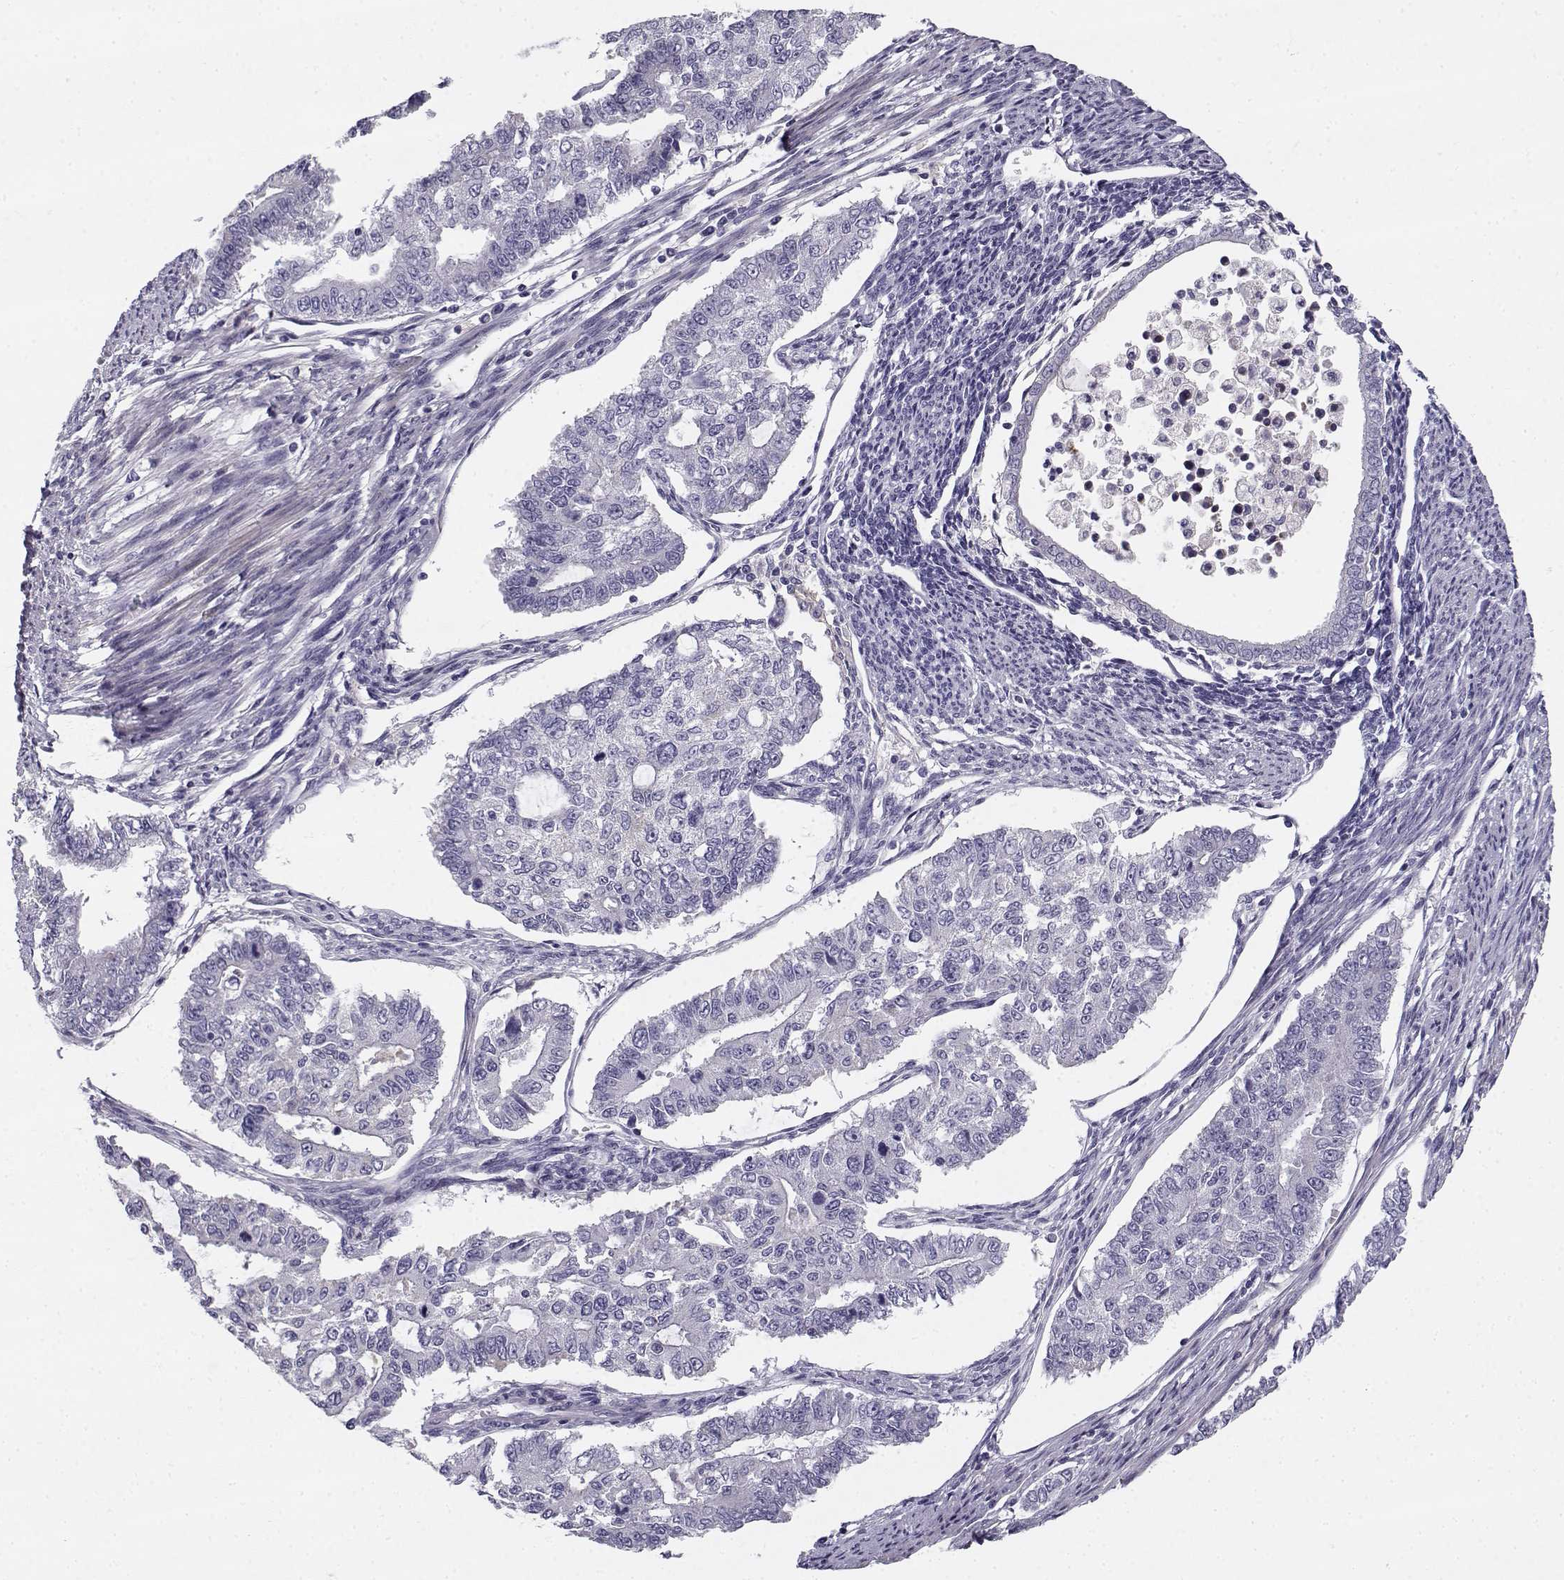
{"staining": {"intensity": "negative", "quantity": "none", "location": "none"}, "tissue": "endometrial cancer", "cell_type": "Tumor cells", "image_type": "cancer", "snomed": [{"axis": "morphology", "description": "Adenocarcinoma, NOS"}, {"axis": "topography", "description": "Uterus"}], "caption": "Immunohistochemistry of human endometrial adenocarcinoma demonstrates no positivity in tumor cells.", "gene": "CREB3L3", "patient": {"sex": "female", "age": 59}}